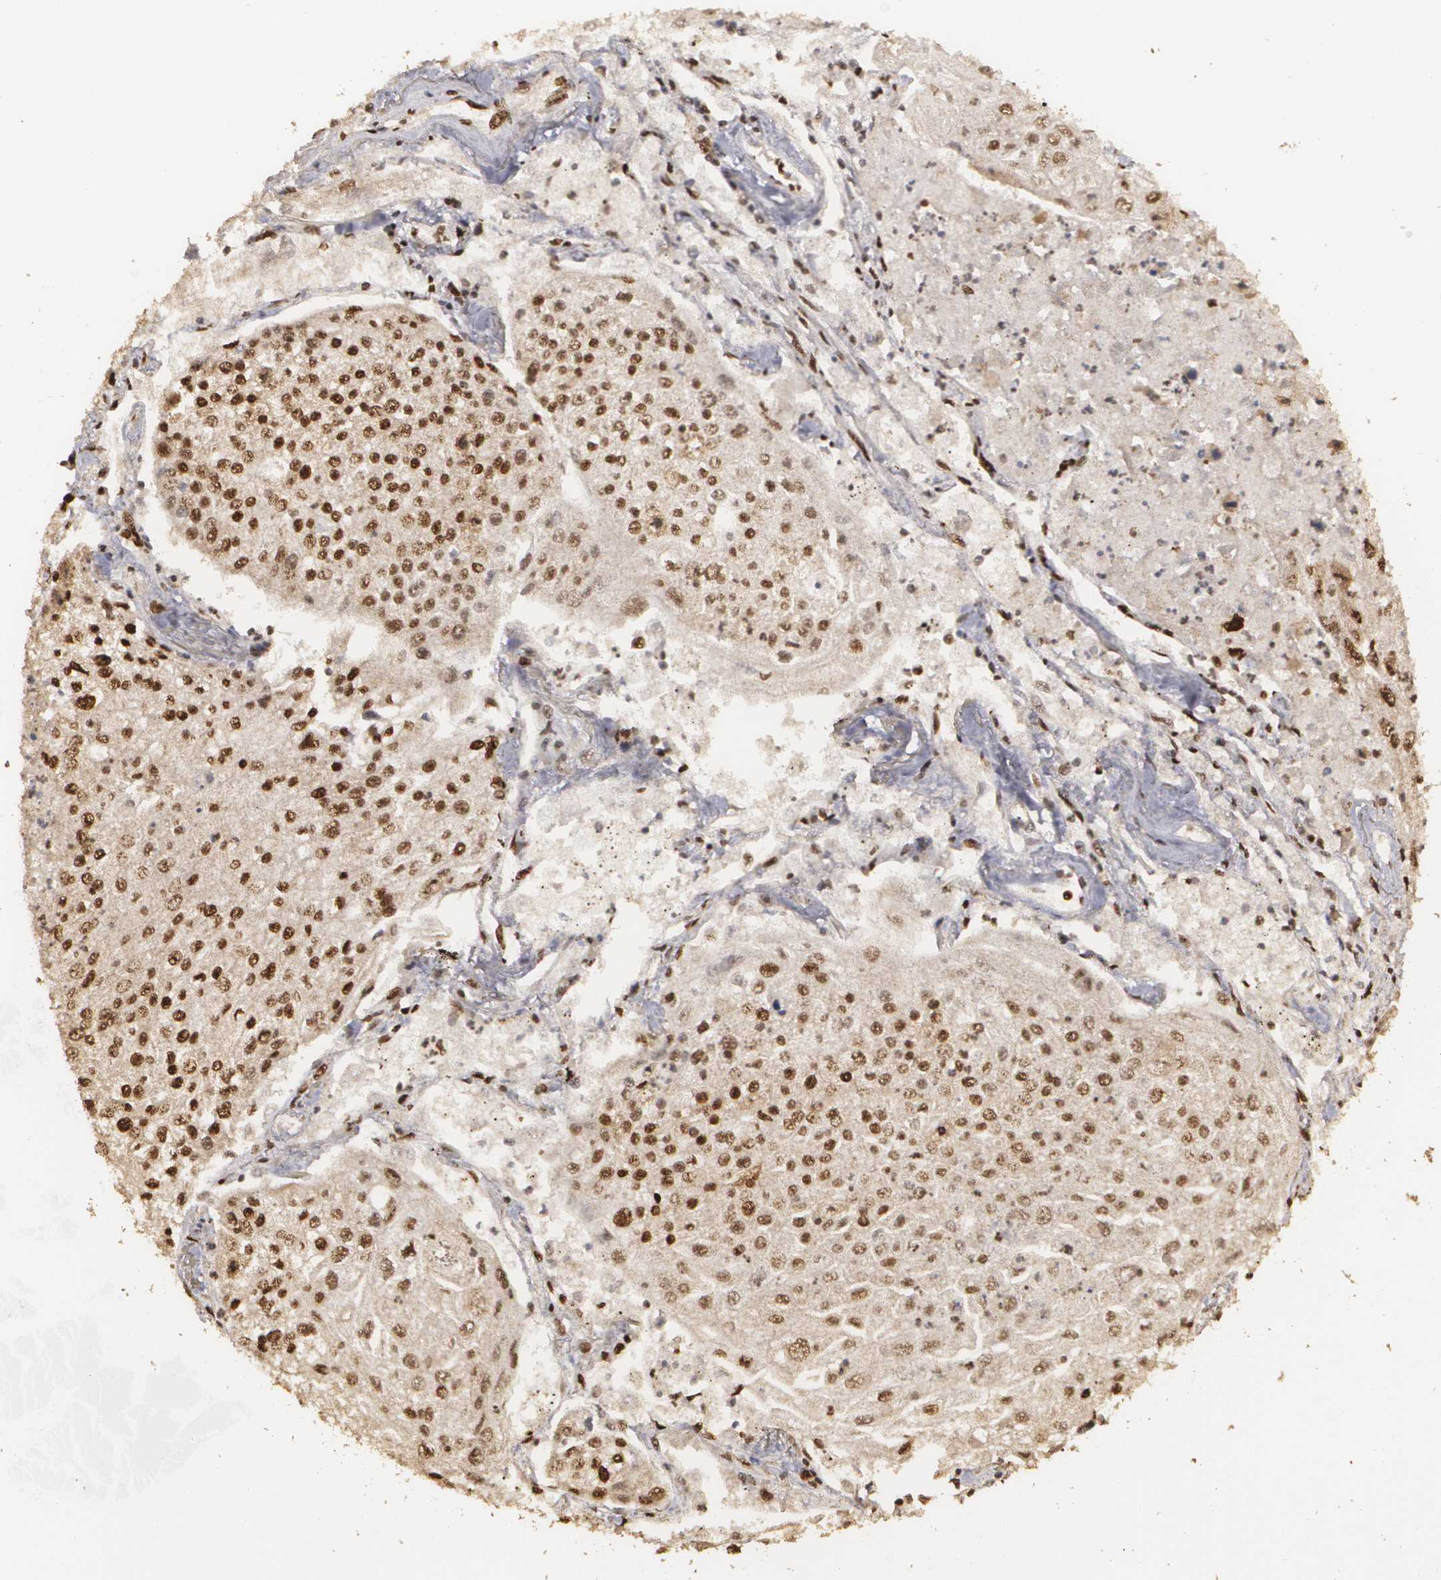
{"staining": {"intensity": "strong", "quantity": ">75%", "location": "cytoplasmic/membranous,nuclear"}, "tissue": "lung cancer", "cell_type": "Tumor cells", "image_type": "cancer", "snomed": [{"axis": "morphology", "description": "Squamous cell carcinoma, NOS"}, {"axis": "topography", "description": "Lung"}], "caption": "Tumor cells exhibit high levels of strong cytoplasmic/membranous and nuclear staining in about >75% of cells in human squamous cell carcinoma (lung).", "gene": "RCOR1", "patient": {"sex": "male", "age": 75}}